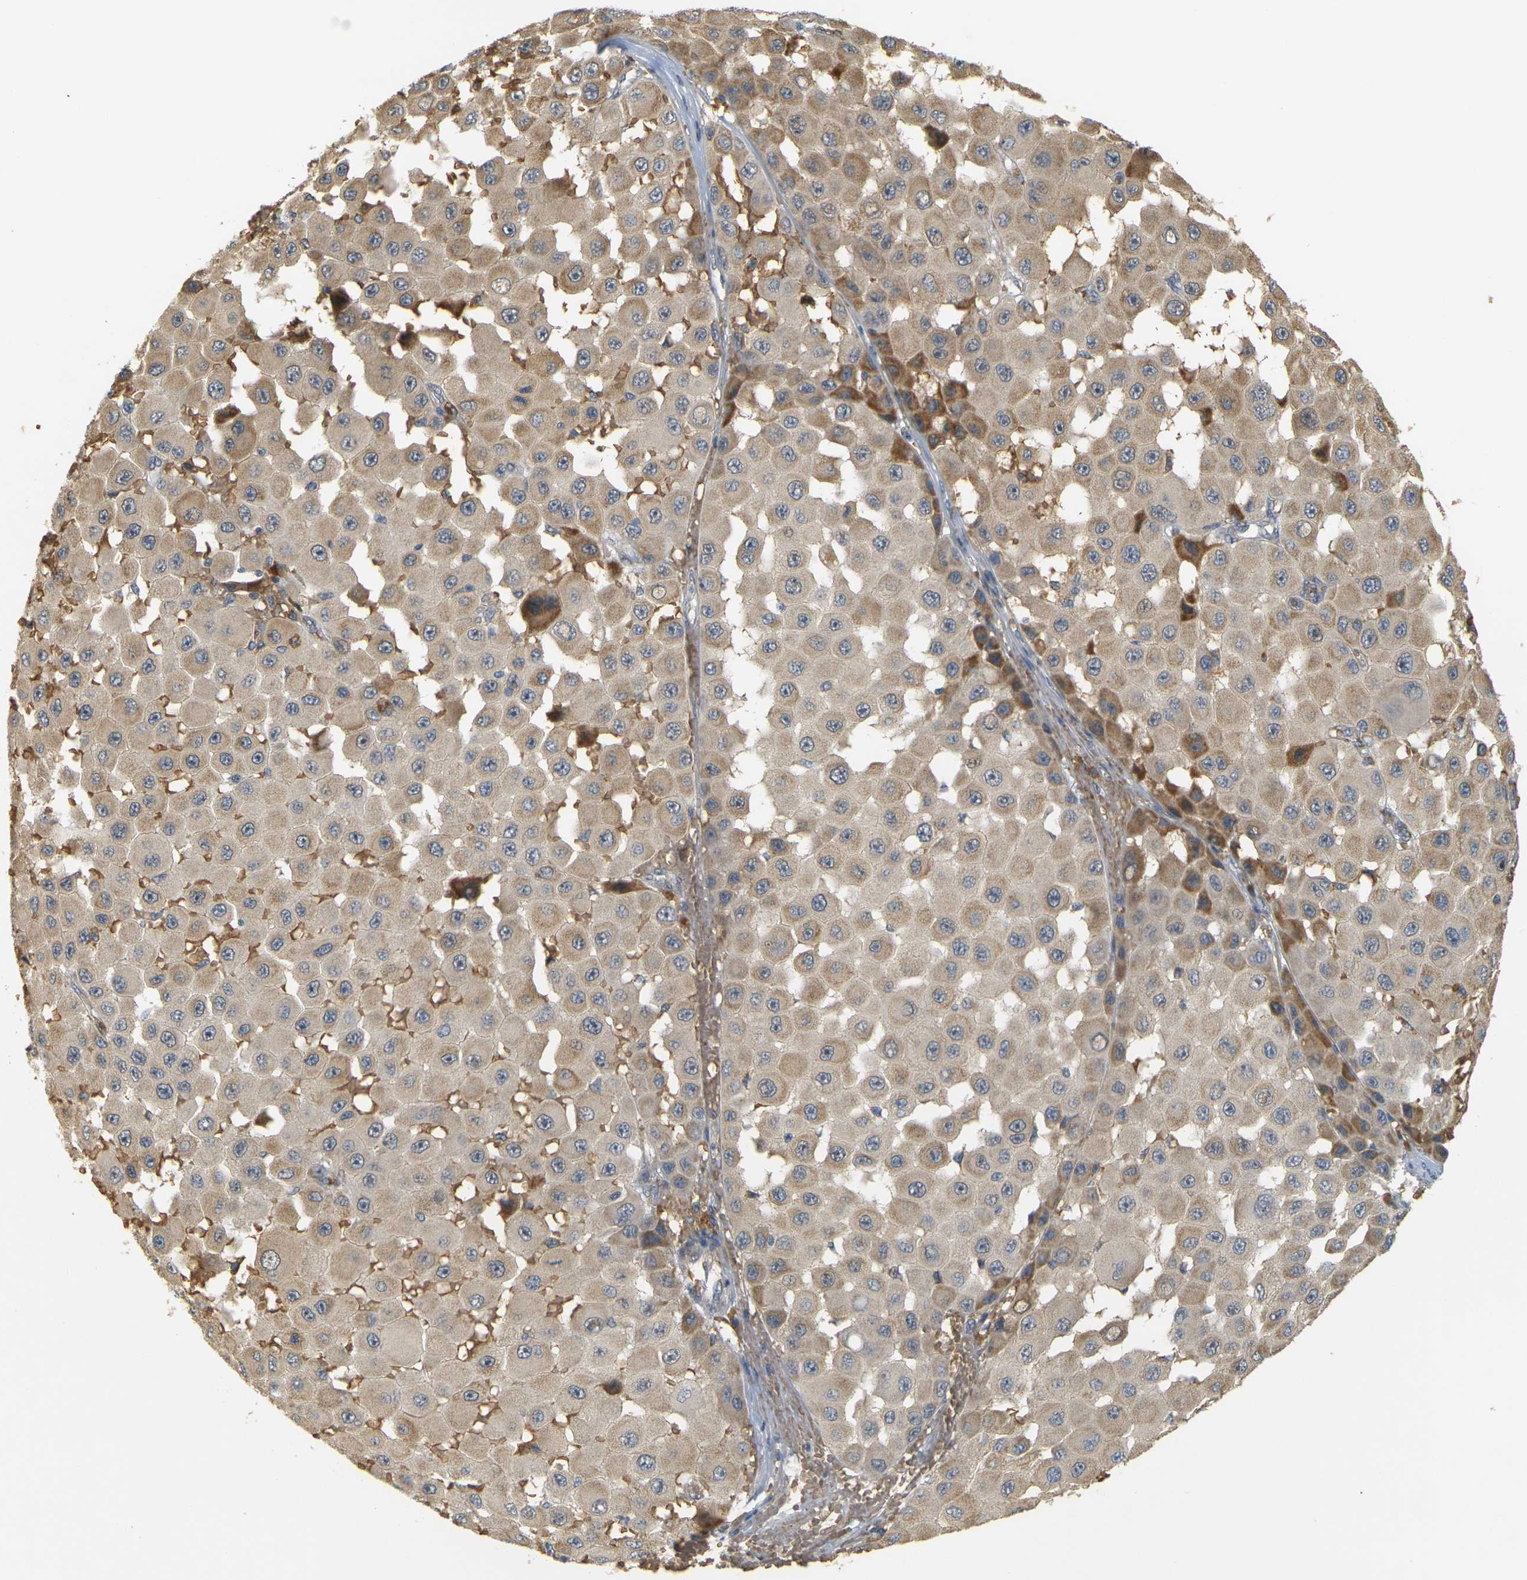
{"staining": {"intensity": "weak", "quantity": "<25%", "location": "cytoplasmic/membranous"}, "tissue": "melanoma", "cell_type": "Tumor cells", "image_type": "cancer", "snomed": [{"axis": "morphology", "description": "Malignant melanoma, NOS"}, {"axis": "topography", "description": "Skin"}], "caption": "High power microscopy micrograph of an IHC photomicrograph of melanoma, revealing no significant positivity in tumor cells. (Brightfield microscopy of DAB (3,3'-diaminobenzidine) IHC at high magnification).", "gene": "MEGF9", "patient": {"sex": "female", "age": 81}}